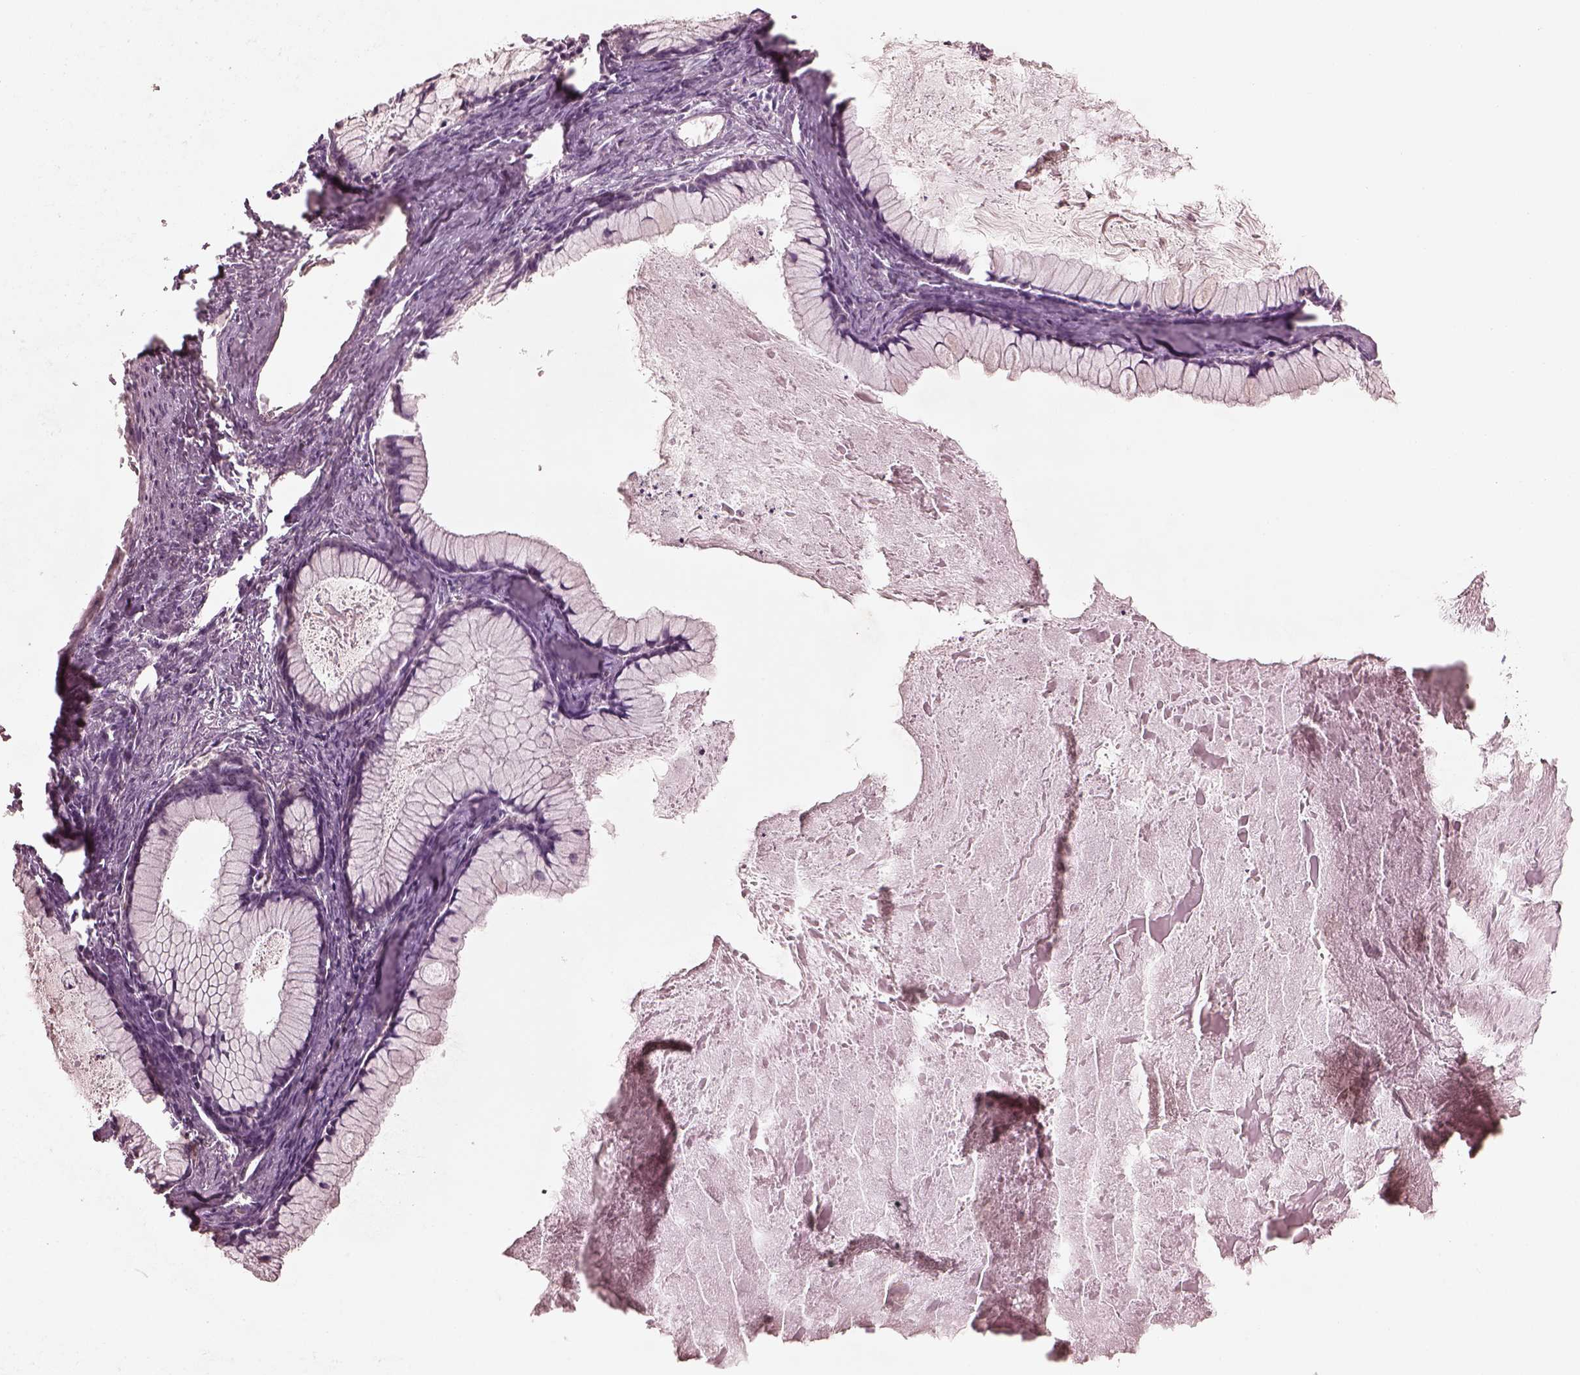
{"staining": {"intensity": "negative", "quantity": "none", "location": "none"}, "tissue": "ovarian cancer", "cell_type": "Tumor cells", "image_type": "cancer", "snomed": [{"axis": "morphology", "description": "Cystadenocarcinoma, mucinous, NOS"}, {"axis": "topography", "description": "Ovary"}], "caption": "Immunohistochemistry (IHC) micrograph of human ovarian cancer stained for a protein (brown), which reveals no expression in tumor cells. (DAB IHC with hematoxylin counter stain).", "gene": "VWA5B1", "patient": {"sex": "female", "age": 41}}